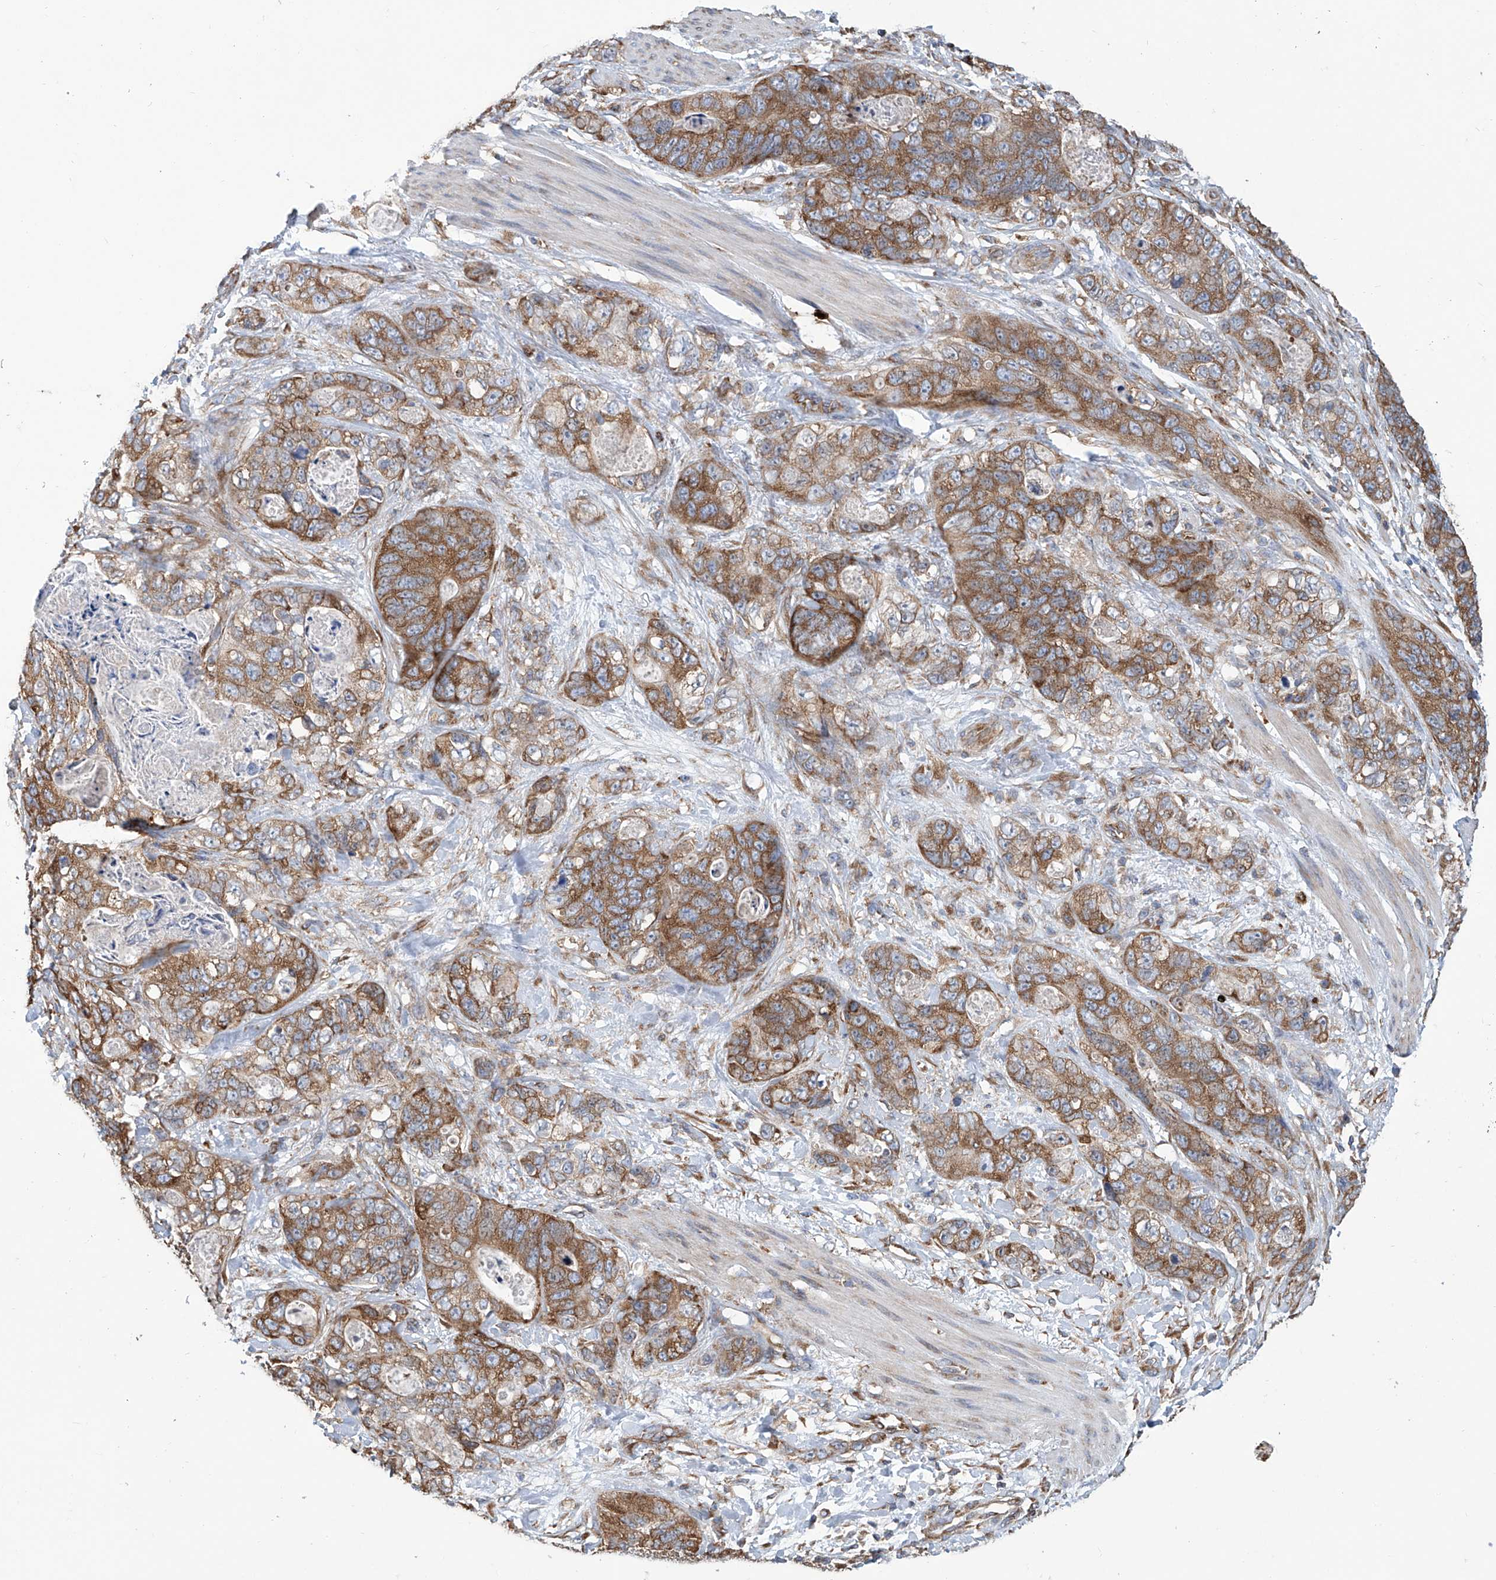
{"staining": {"intensity": "moderate", "quantity": ">75%", "location": "cytoplasmic/membranous"}, "tissue": "stomach cancer", "cell_type": "Tumor cells", "image_type": "cancer", "snomed": [{"axis": "morphology", "description": "Normal tissue, NOS"}, {"axis": "morphology", "description": "Adenocarcinoma, NOS"}, {"axis": "topography", "description": "Stomach"}], "caption": "Immunohistochemical staining of adenocarcinoma (stomach) displays moderate cytoplasmic/membranous protein staining in about >75% of tumor cells.", "gene": "SENP2", "patient": {"sex": "female", "age": 89}}